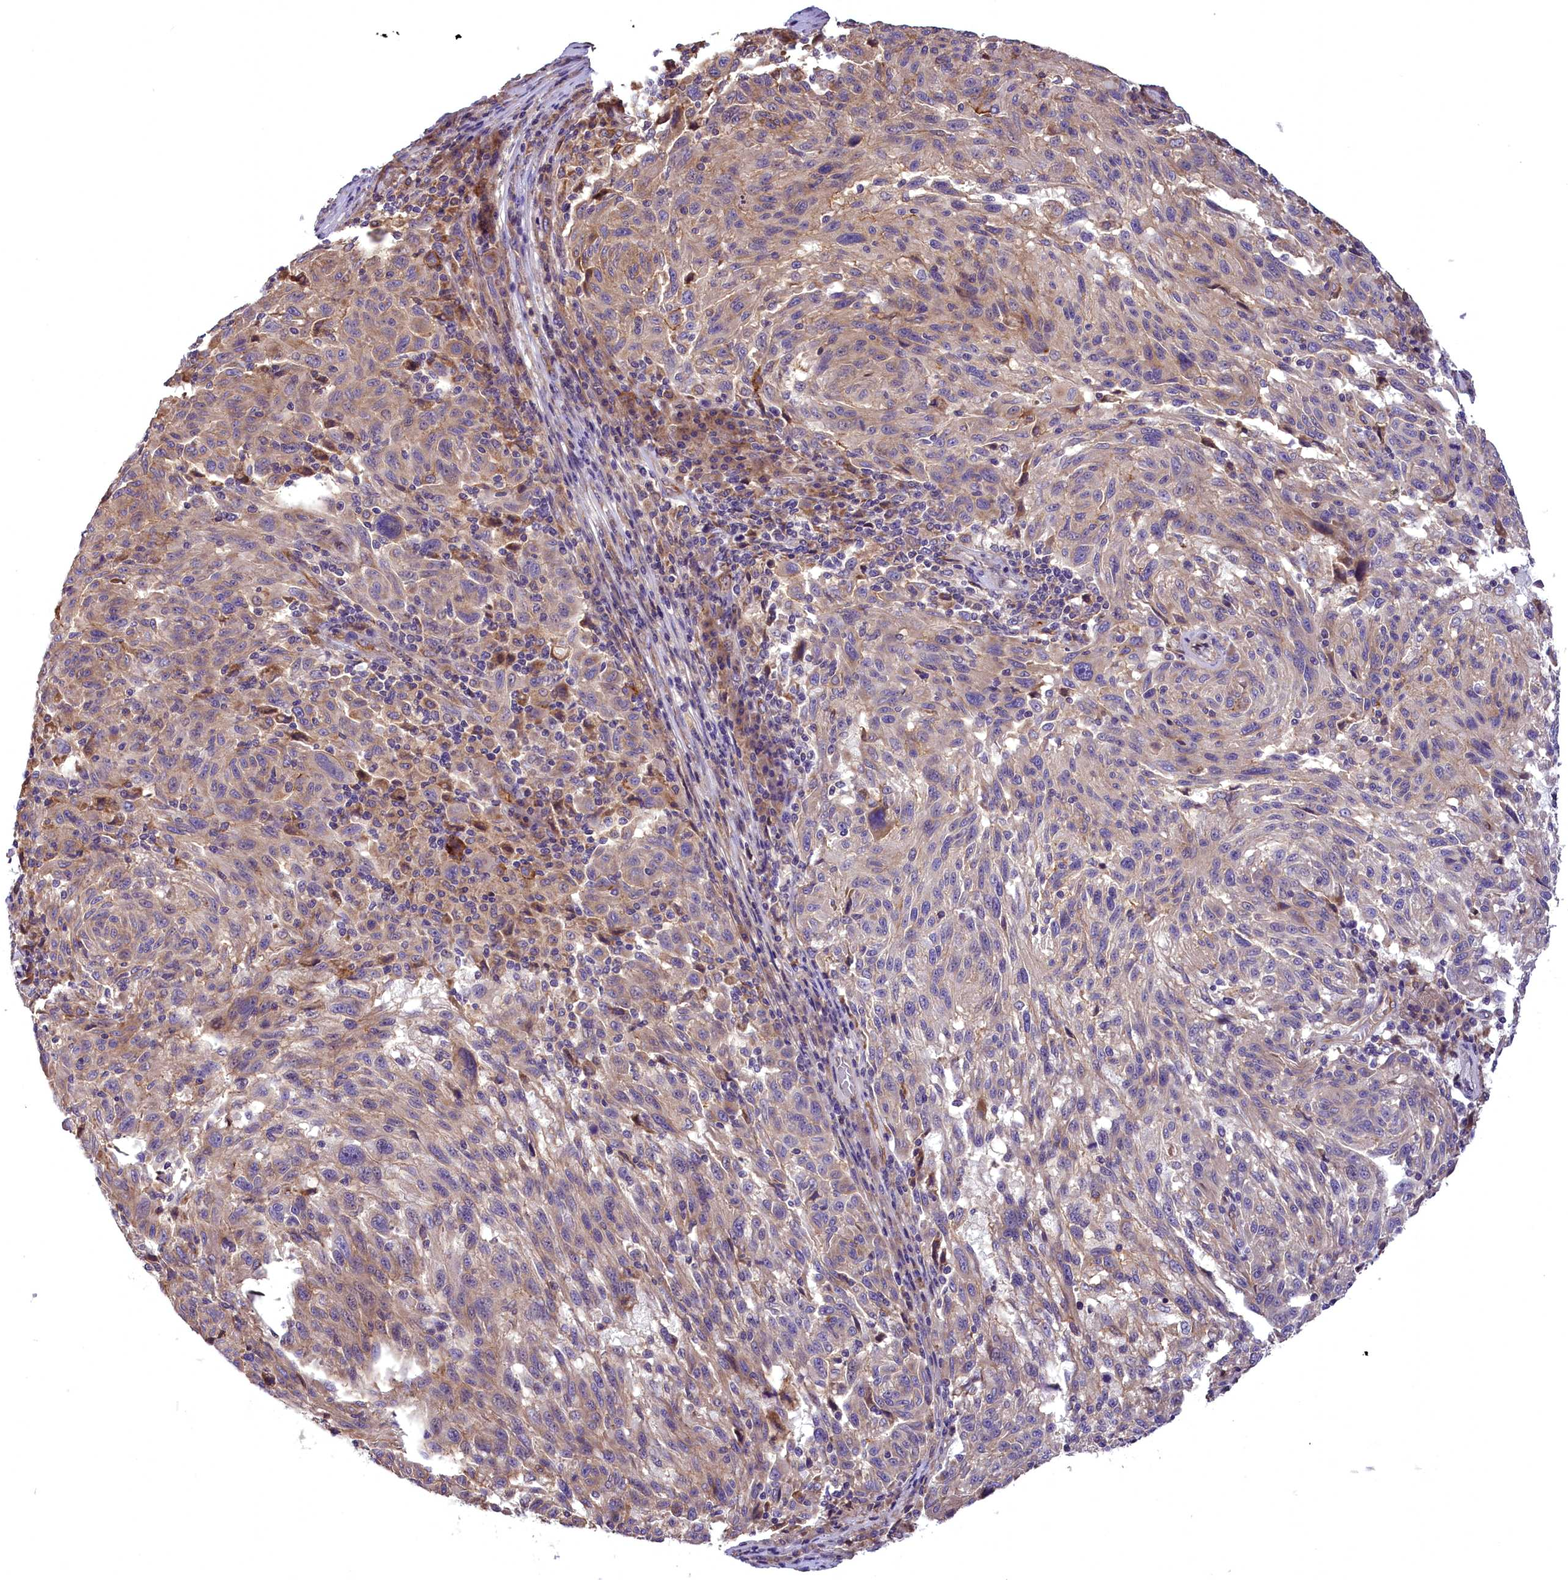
{"staining": {"intensity": "weak", "quantity": ">75%", "location": "cytoplasmic/membranous"}, "tissue": "melanoma", "cell_type": "Tumor cells", "image_type": "cancer", "snomed": [{"axis": "morphology", "description": "Malignant melanoma, NOS"}, {"axis": "topography", "description": "Skin"}], "caption": "Melanoma was stained to show a protein in brown. There is low levels of weak cytoplasmic/membranous expression in about >75% of tumor cells.", "gene": "DNAJB9", "patient": {"sex": "male", "age": 53}}